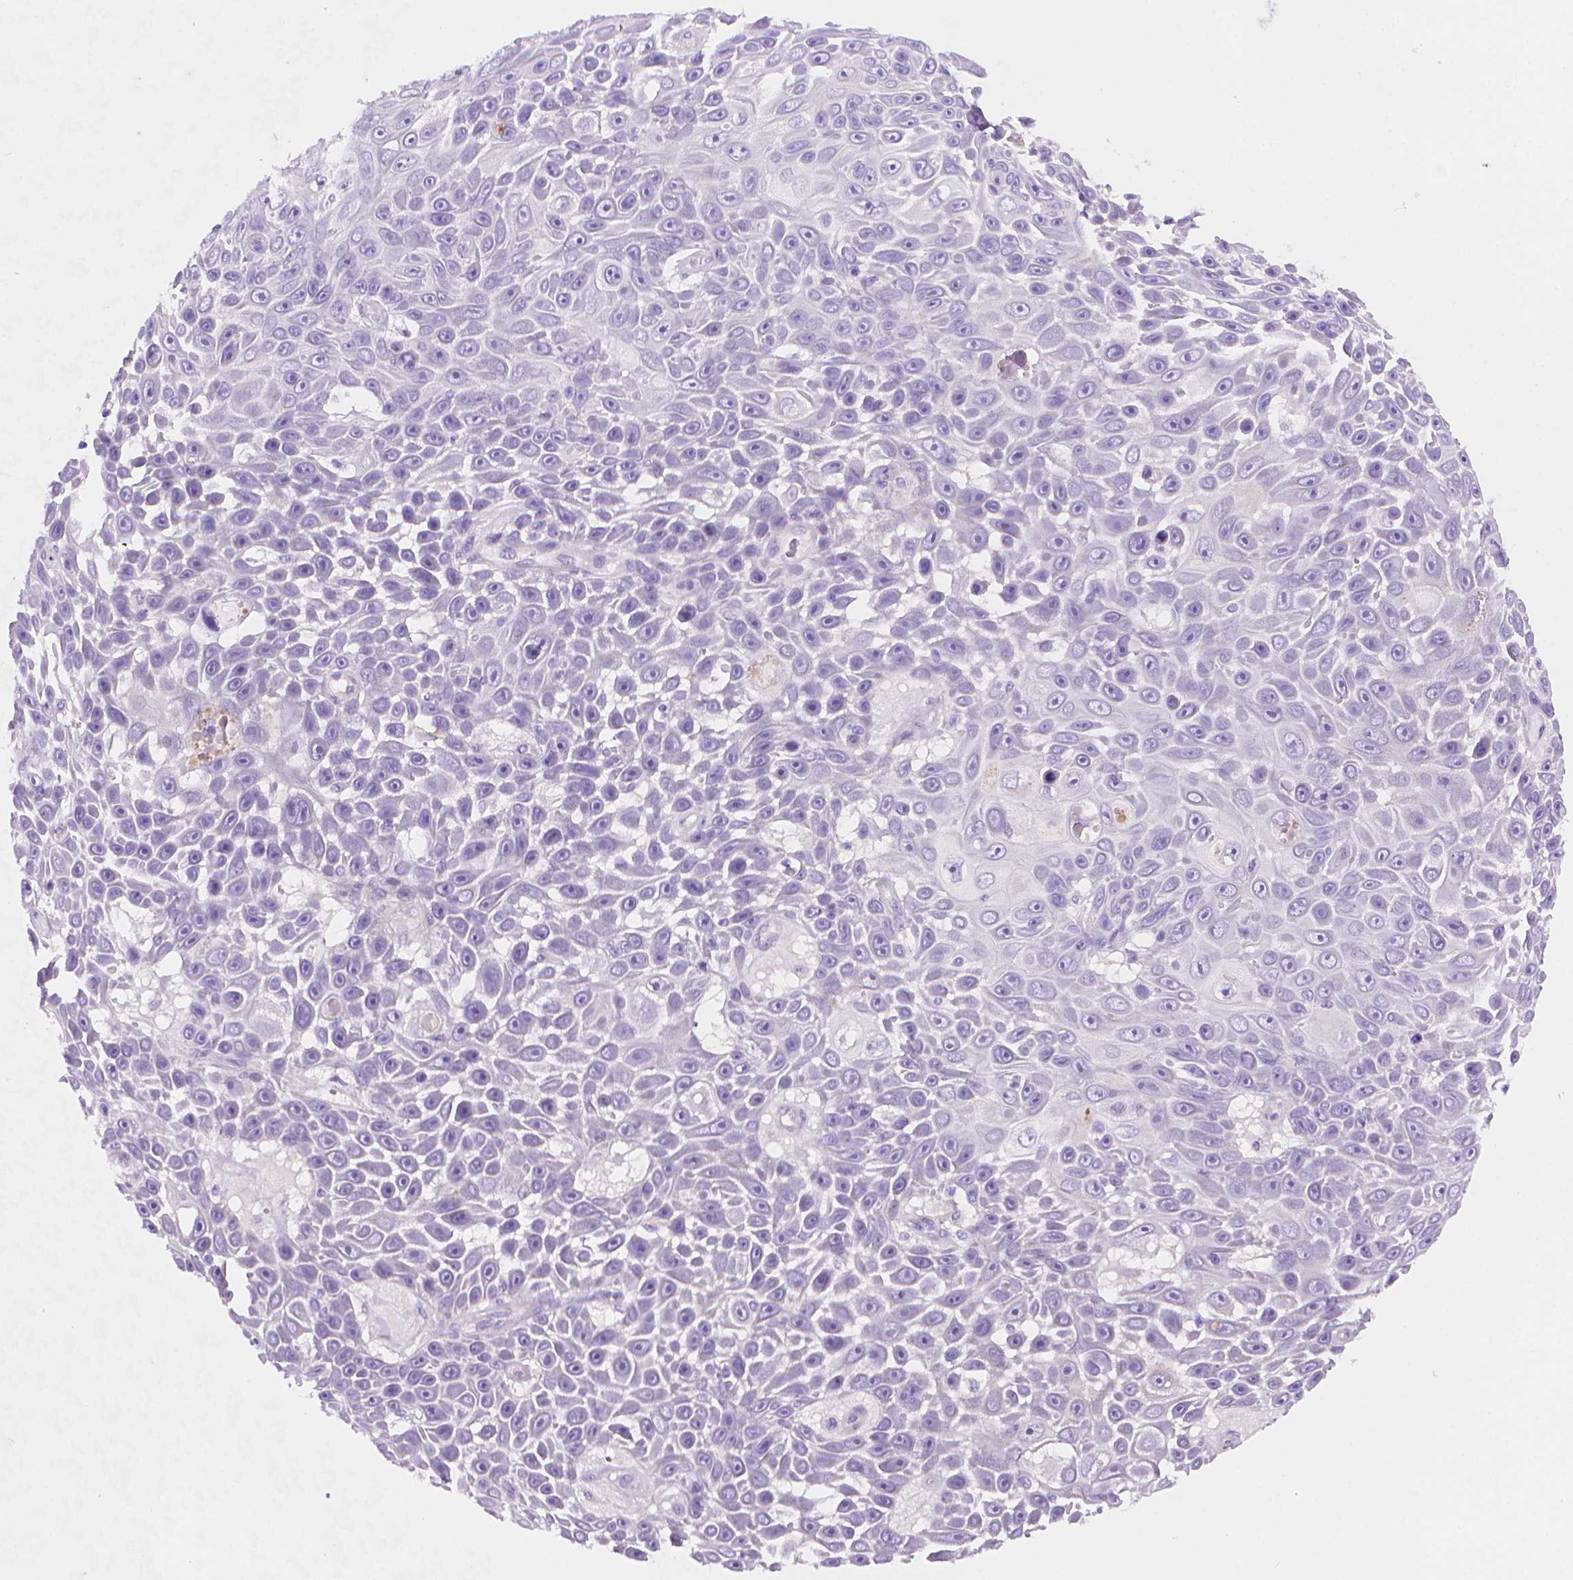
{"staining": {"intensity": "negative", "quantity": "none", "location": "none"}, "tissue": "skin cancer", "cell_type": "Tumor cells", "image_type": "cancer", "snomed": [{"axis": "morphology", "description": "Squamous cell carcinoma, NOS"}, {"axis": "topography", "description": "Skin"}], "caption": "DAB immunohistochemical staining of human skin cancer (squamous cell carcinoma) demonstrates no significant staining in tumor cells.", "gene": "AMMECR1", "patient": {"sex": "male", "age": 82}}